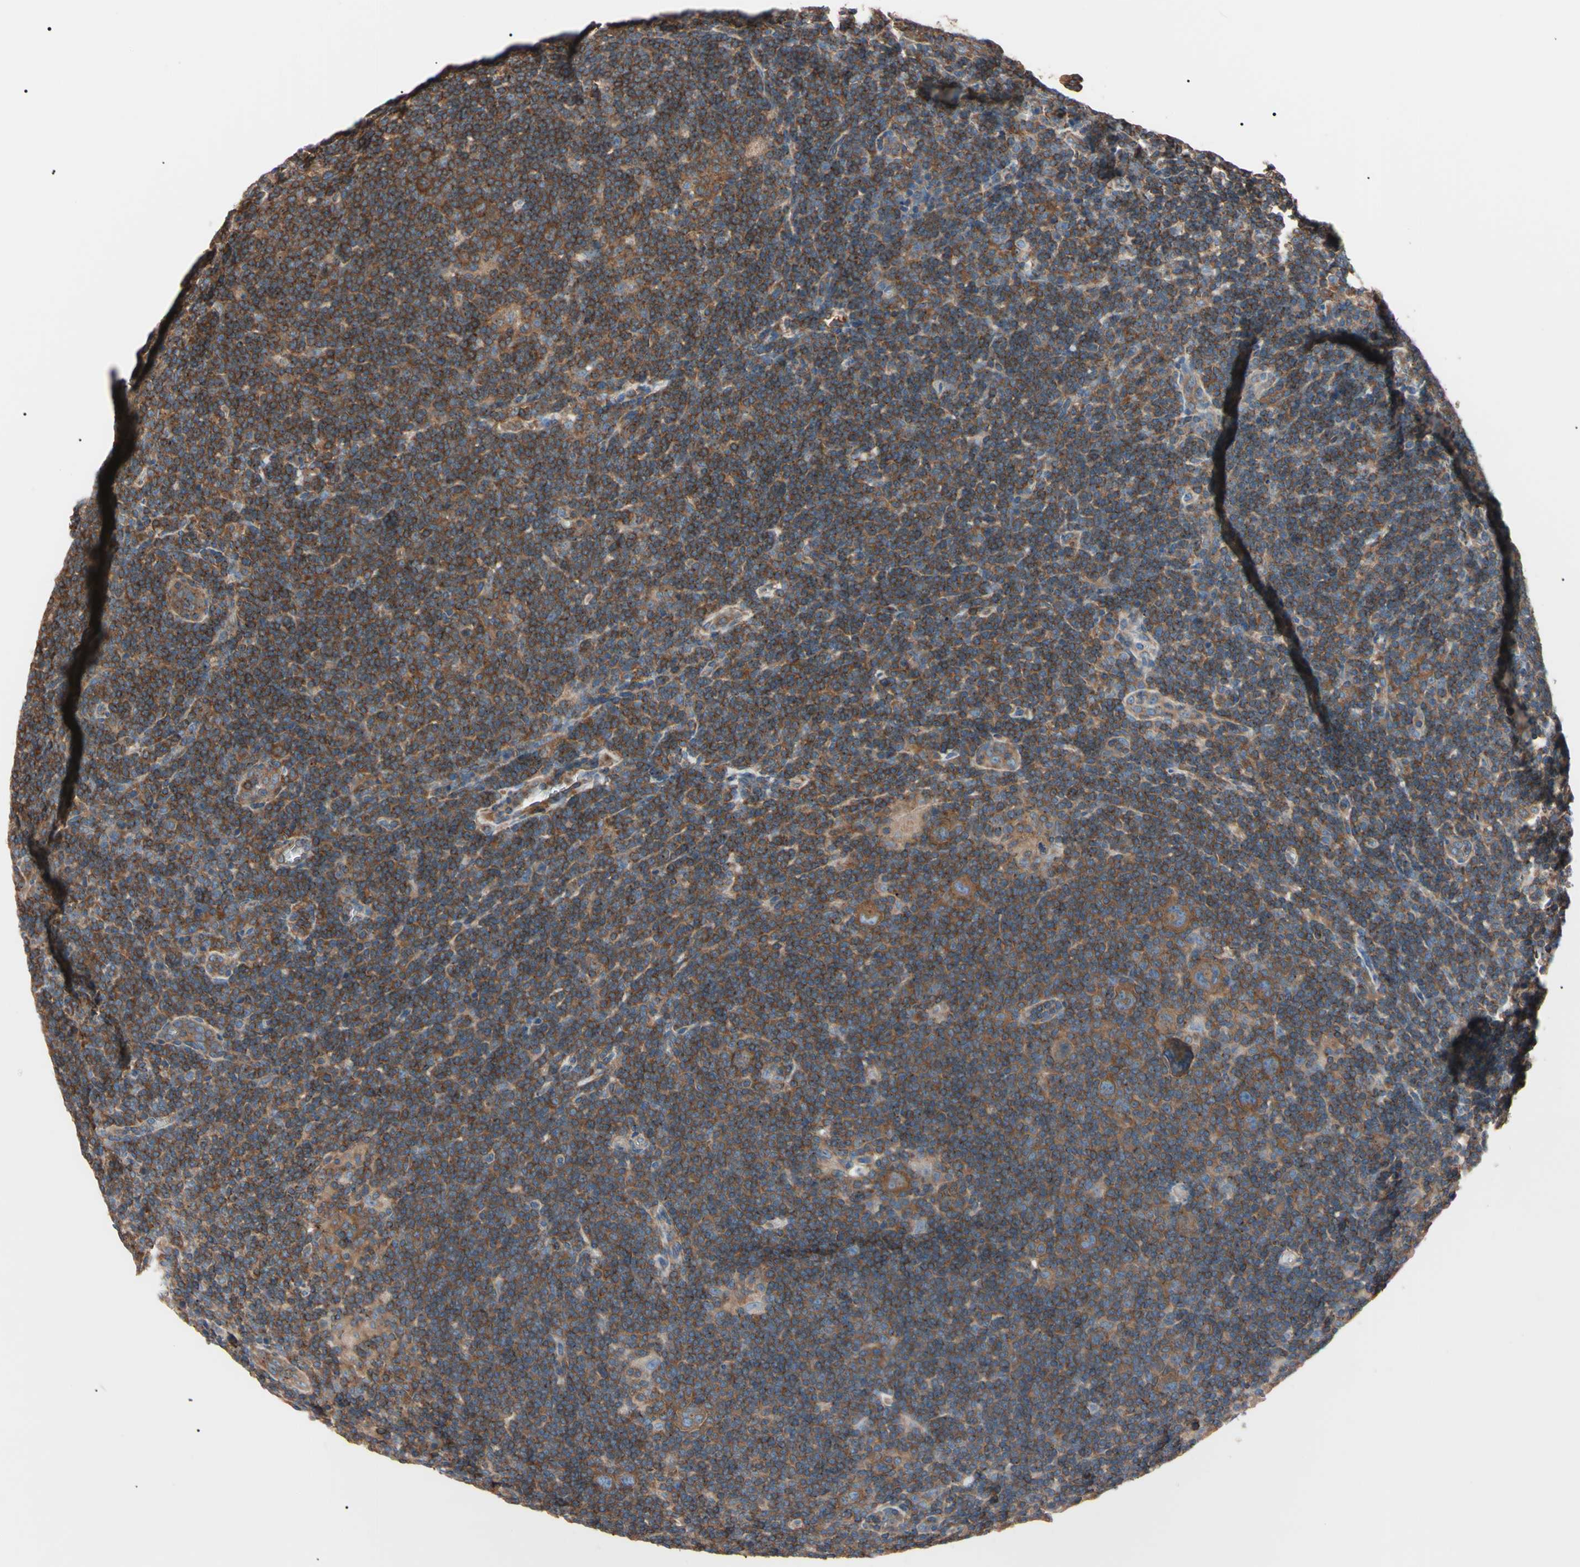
{"staining": {"intensity": "weak", "quantity": ">75%", "location": "cytoplasmic/membranous"}, "tissue": "lymphoma", "cell_type": "Tumor cells", "image_type": "cancer", "snomed": [{"axis": "morphology", "description": "Hodgkin's disease, NOS"}, {"axis": "topography", "description": "Lymph node"}], "caption": "This micrograph exhibits immunohistochemistry staining of human Hodgkin's disease, with low weak cytoplasmic/membranous positivity in about >75% of tumor cells.", "gene": "PRKACA", "patient": {"sex": "female", "age": 57}}